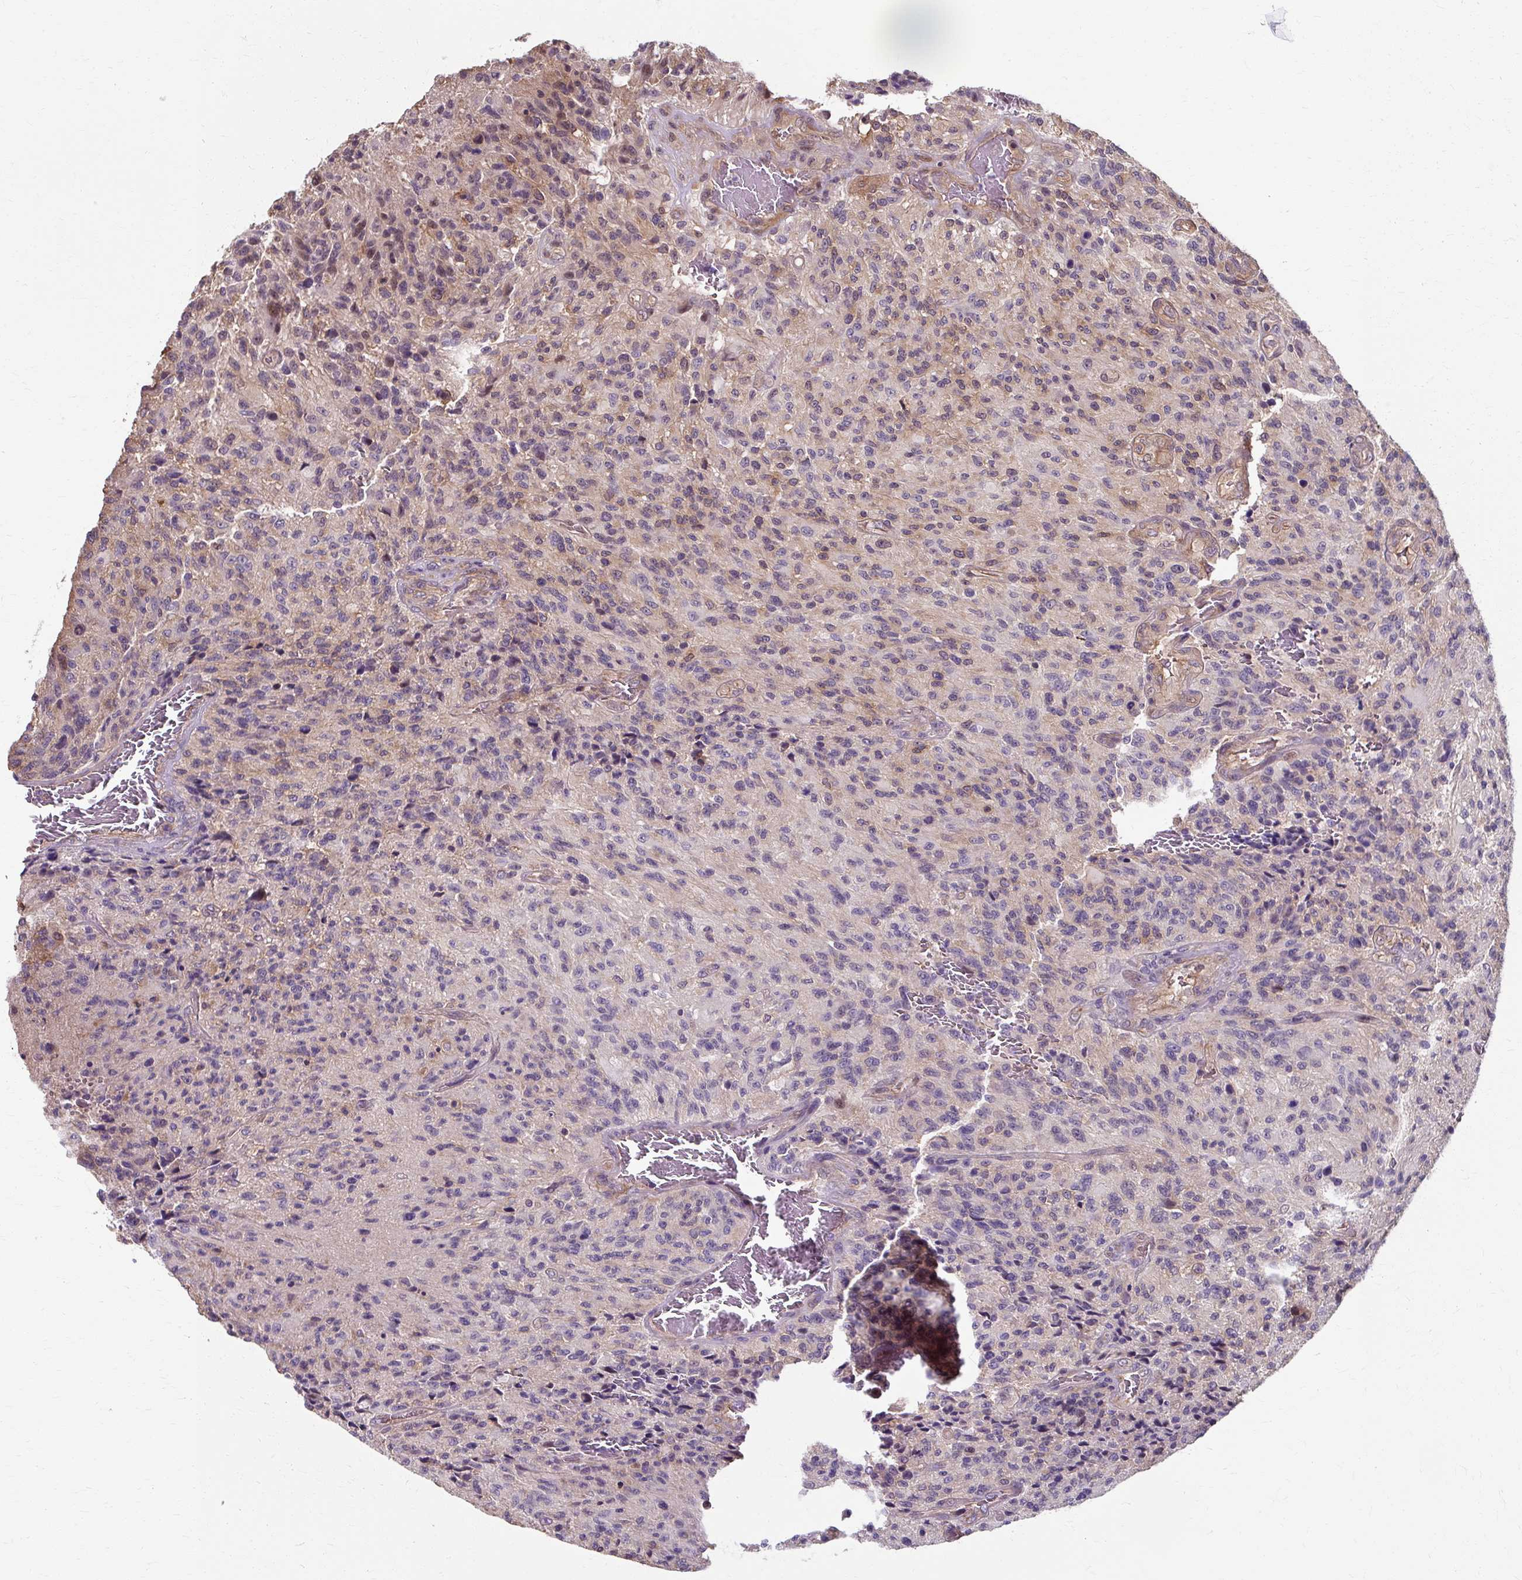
{"staining": {"intensity": "moderate", "quantity": "<25%", "location": "cytoplasmic/membranous,nuclear"}, "tissue": "glioma", "cell_type": "Tumor cells", "image_type": "cancer", "snomed": [{"axis": "morphology", "description": "Normal tissue, NOS"}, {"axis": "morphology", "description": "Glioma, malignant, High grade"}, {"axis": "topography", "description": "Cerebral cortex"}], "caption": "Moderate cytoplasmic/membranous and nuclear positivity for a protein is present in approximately <25% of tumor cells of glioma using immunohistochemistry (IHC).", "gene": "ZNF555", "patient": {"sex": "male", "age": 56}}